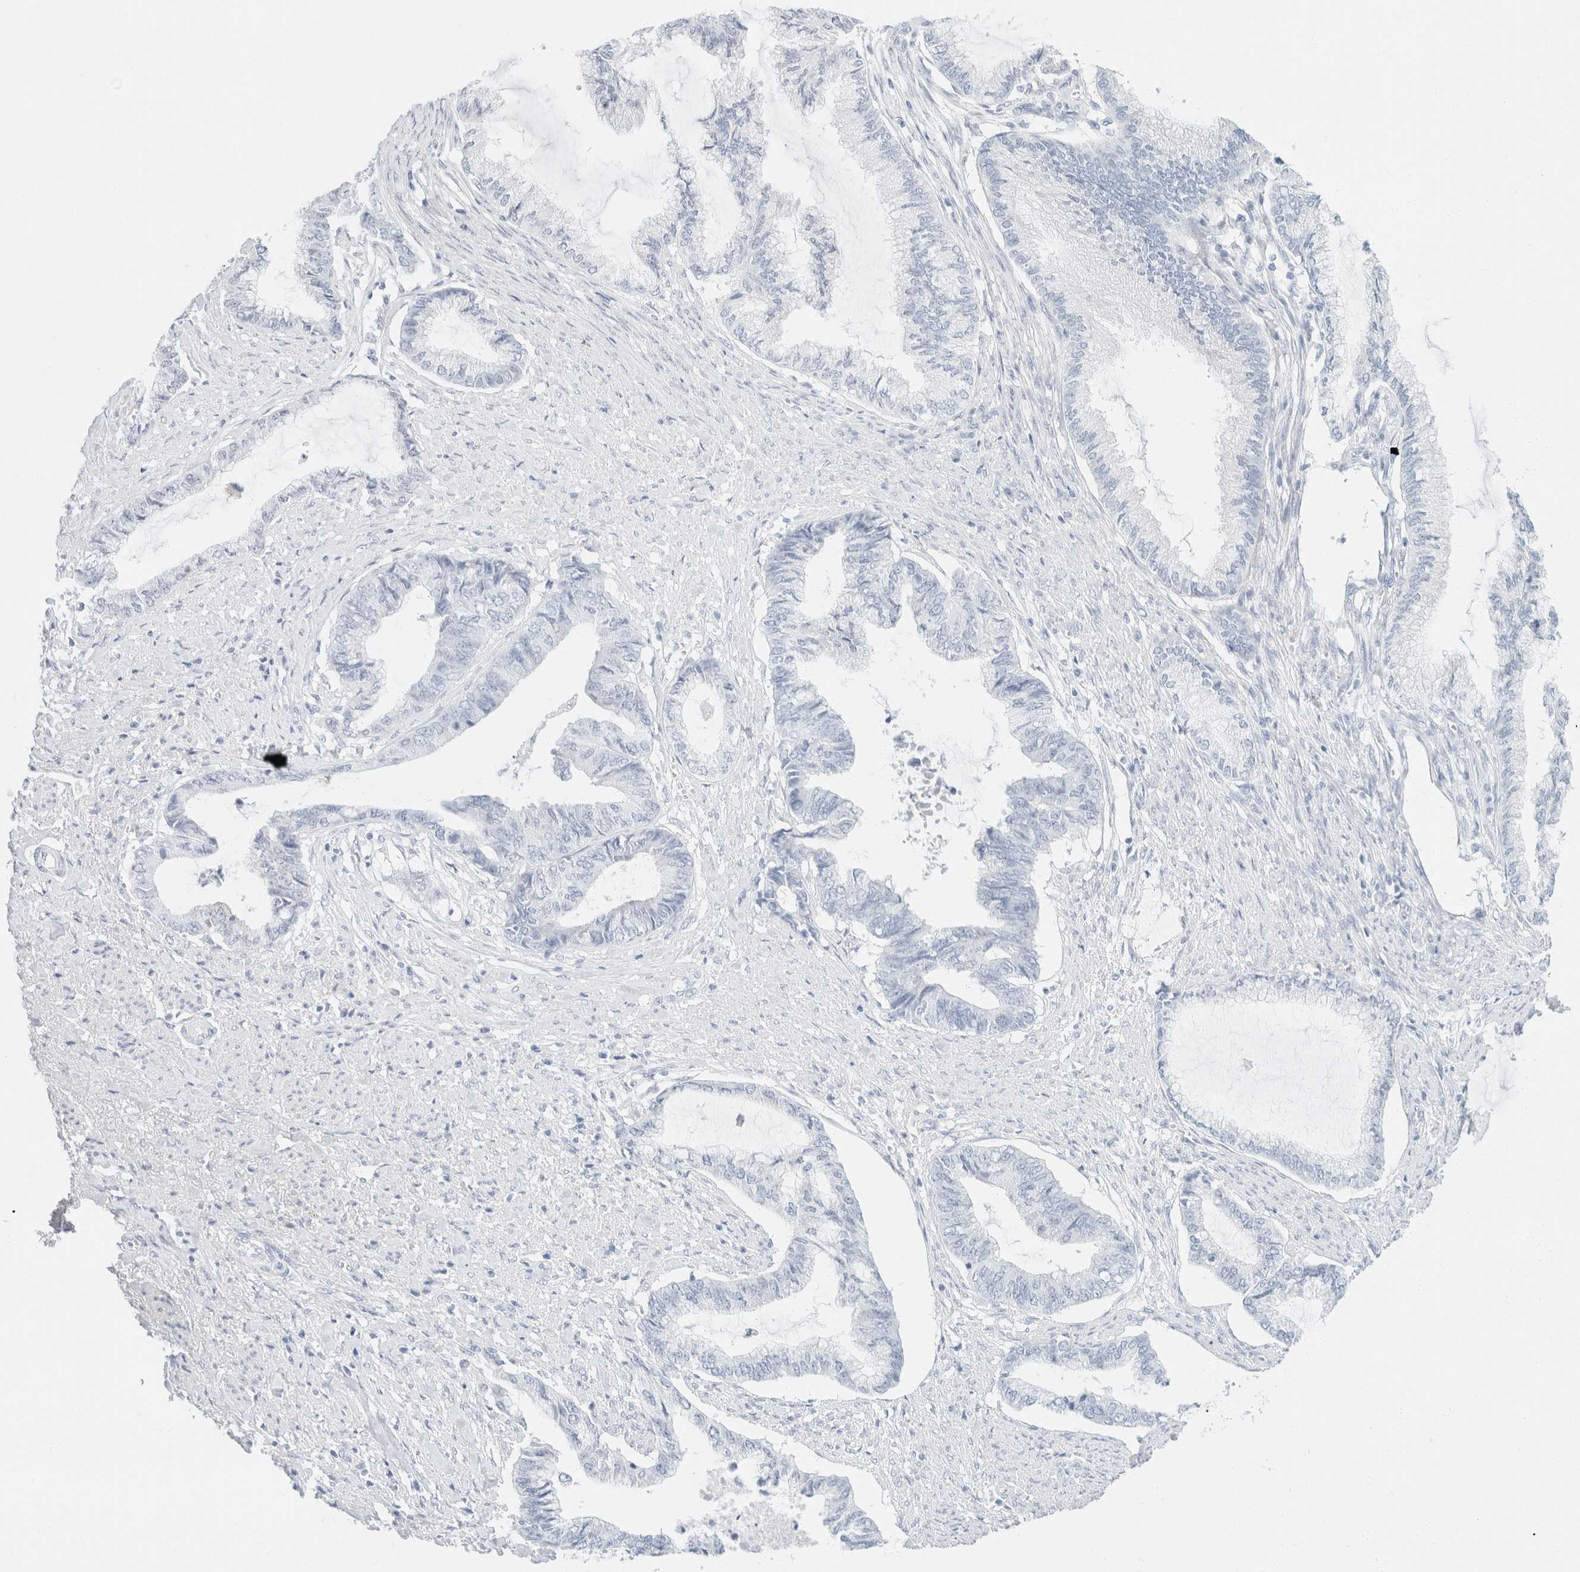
{"staining": {"intensity": "negative", "quantity": "none", "location": "none"}, "tissue": "endometrial cancer", "cell_type": "Tumor cells", "image_type": "cancer", "snomed": [{"axis": "morphology", "description": "Adenocarcinoma, NOS"}, {"axis": "topography", "description": "Endometrium"}], "caption": "Immunohistochemical staining of human adenocarcinoma (endometrial) shows no significant positivity in tumor cells.", "gene": "KRT20", "patient": {"sex": "female", "age": 86}}